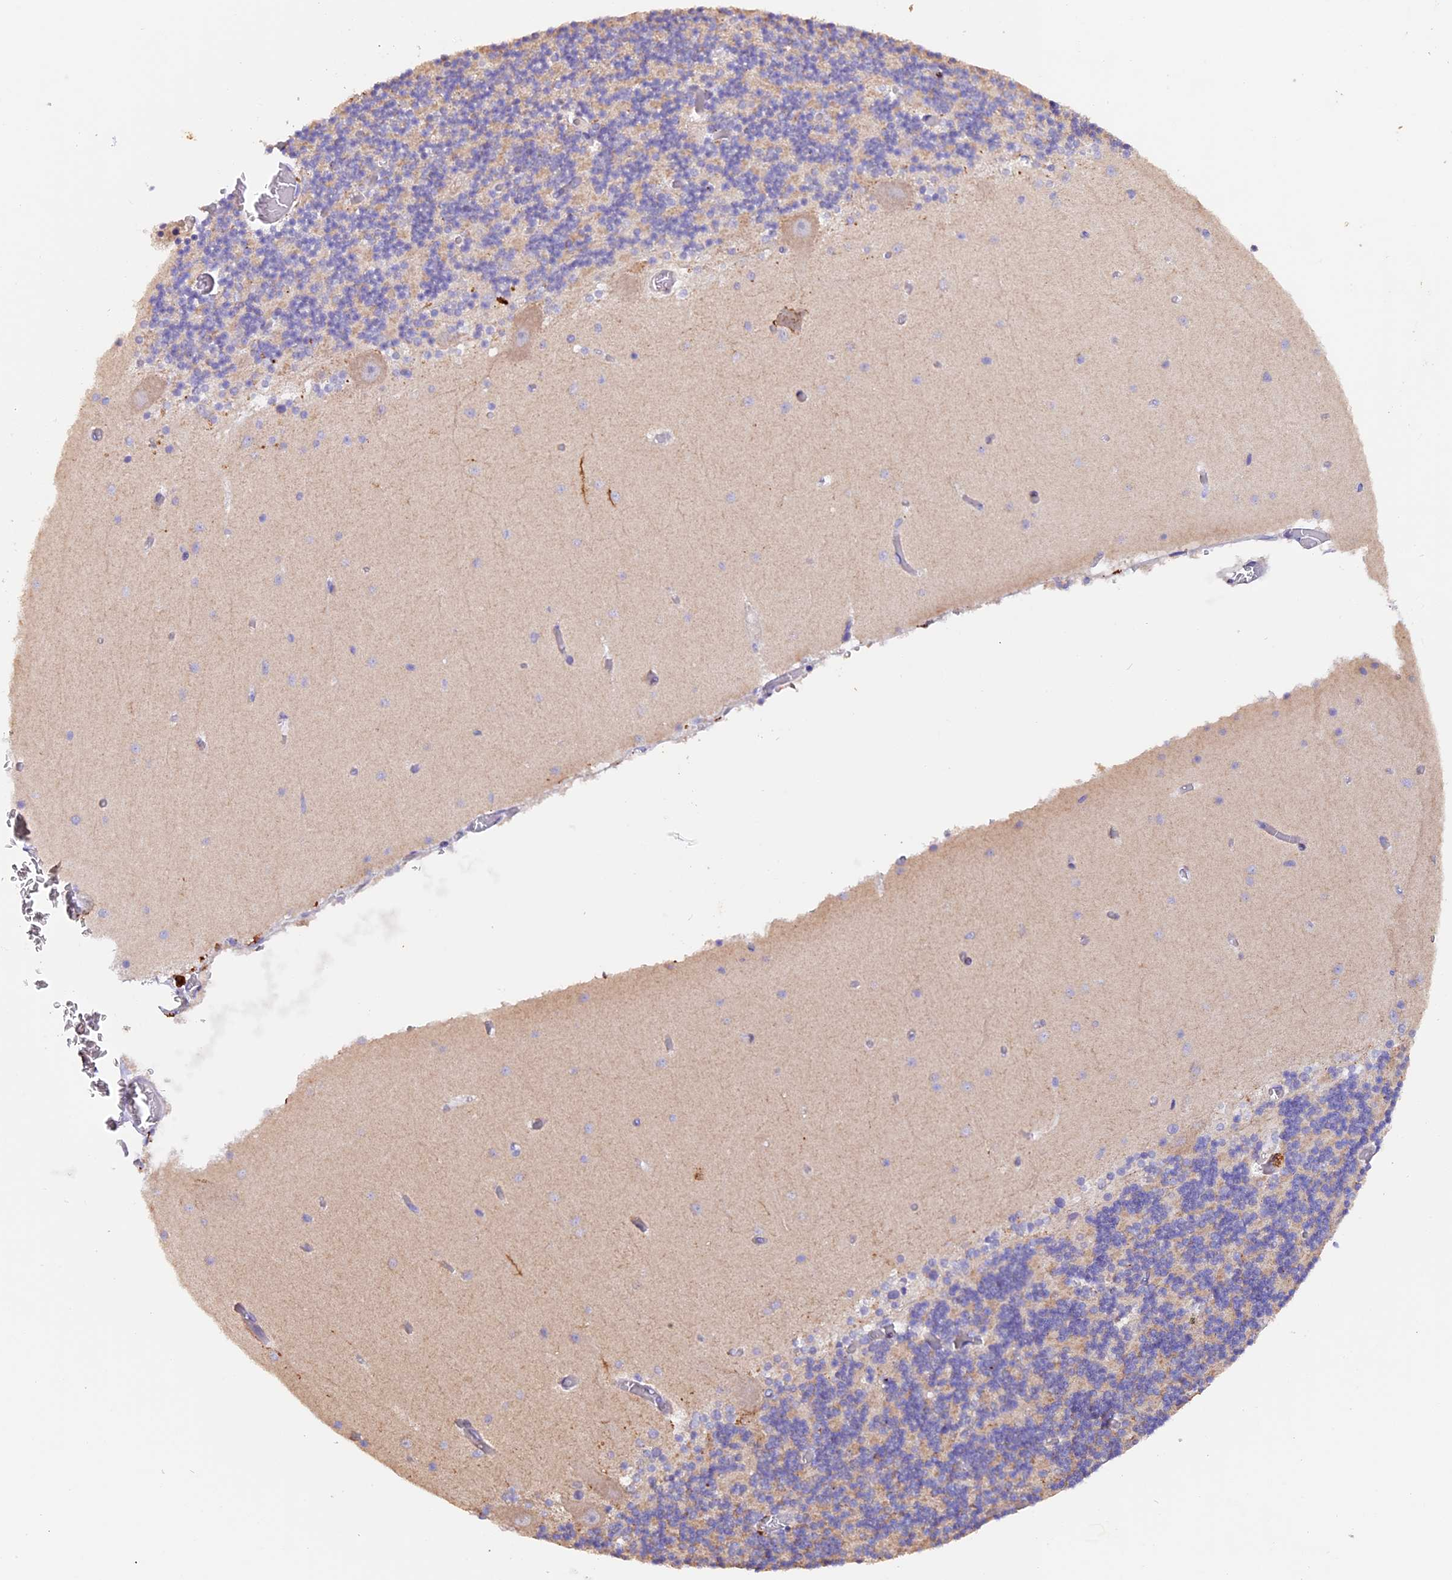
{"staining": {"intensity": "weak", "quantity": "<25%", "location": "cytoplasmic/membranous"}, "tissue": "cerebellum", "cell_type": "Cells in granular layer", "image_type": "normal", "snomed": [{"axis": "morphology", "description": "Normal tissue, NOS"}, {"axis": "topography", "description": "Cerebellum"}], "caption": "Immunohistochemistry of benign human cerebellum displays no positivity in cells in granular layer.", "gene": "NCK2", "patient": {"sex": "female", "age": 28}}